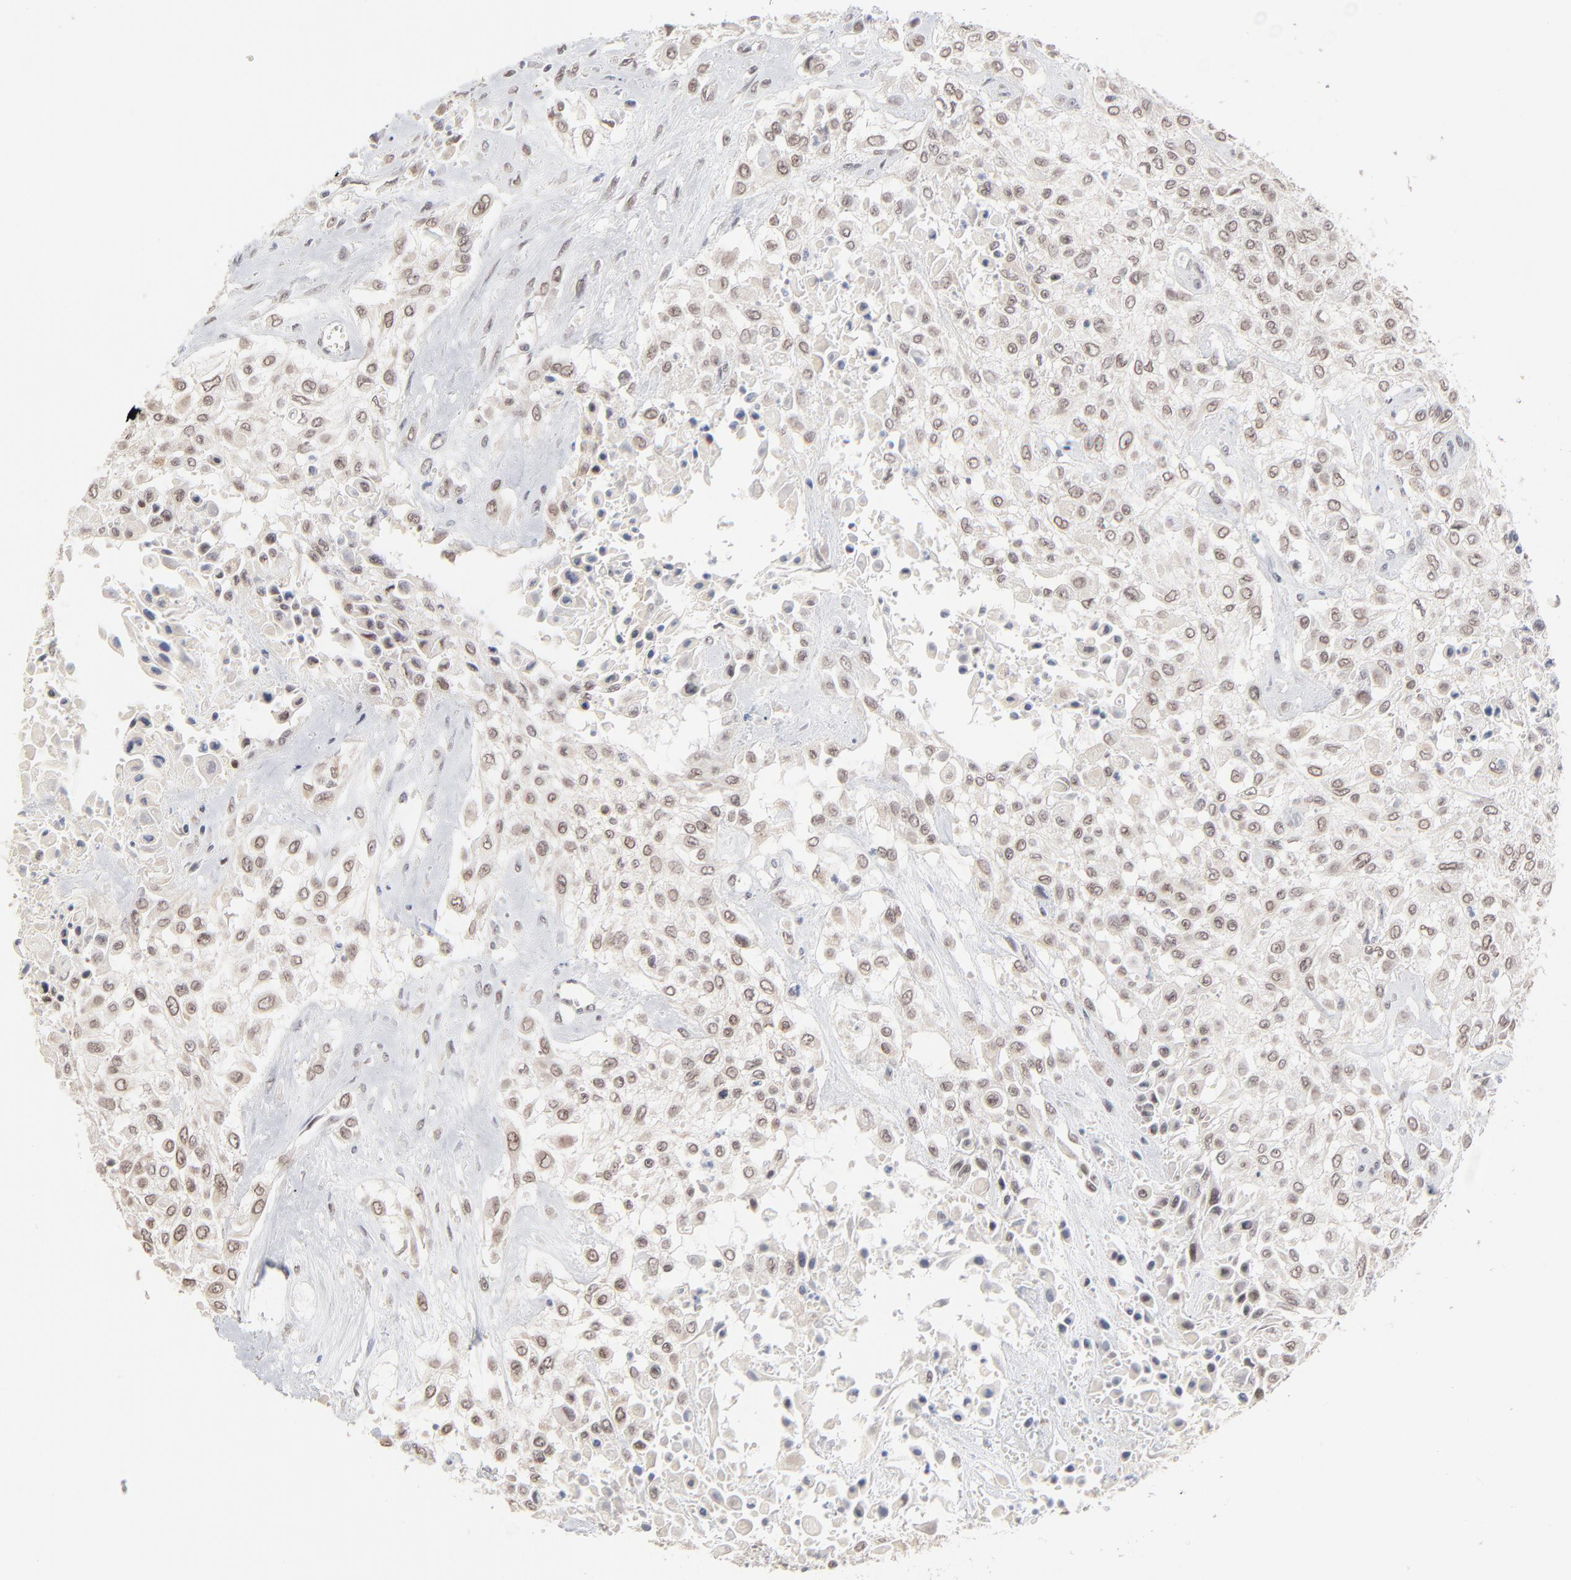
{"staining": {"intensity": "weak", "quantity": ">75%", "location": "nuclear"}, "tissue": "urothelial cancer", "cell_type": "Tumor cells", "image_type": "cancer", "snomed": [{"axis": "morphology", "description": "Urothelial carcinoma, High grade"}, {"axis": "topography", "description": "Urinary bladder"}], "caption": "The histopathology image exhibits immunohistochemical staining of urothelial cancer. There is weak nuclear staining is appreciated in about >75% of tumor cells. Using DAB (brown) and hematoxylin (blue) stains, captured at high magnification using brightfield microscopy.", "gene": "MBIP", "patient": {"sex": "male", "age": 57}}